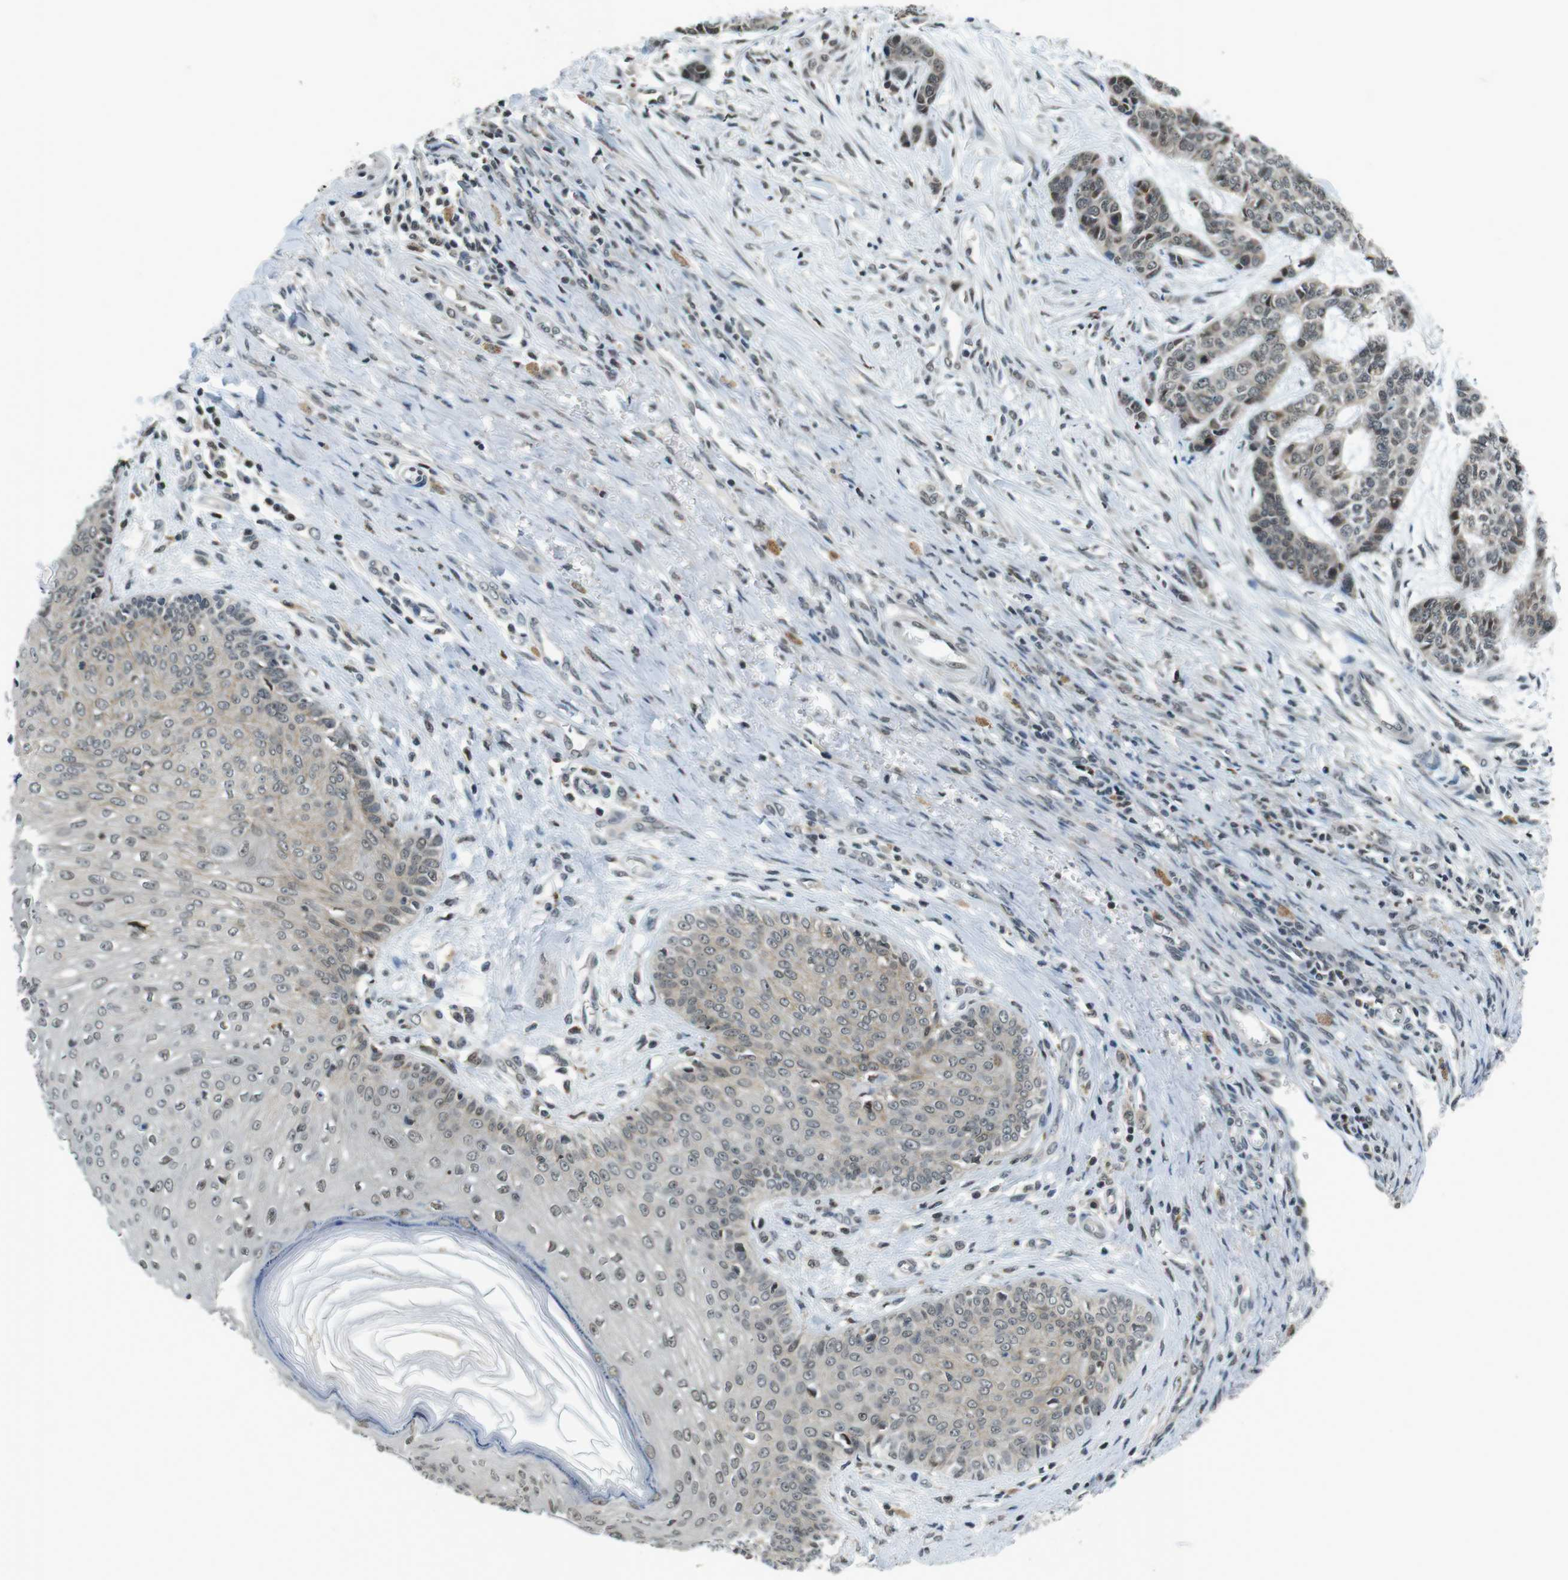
{"staining": {"intensity": "weak", "quantity": "<25%", "location": "nuclear"}, "tissue": "skin cancer", "cell_type": "Tumor cells", "image_type": "cancer", "snomed": [{"axis": "morphology", "description": "Basal cell carcinoma"}, {"axis": "topography", "description": "Skin"}], "caption": "Histopathology image shows no protein positivity in tumor cells of skin cancer (basal cell carcinoma) tissue.", "gene": "NEK4", "patient": {"sex": "female", "age": 64}}